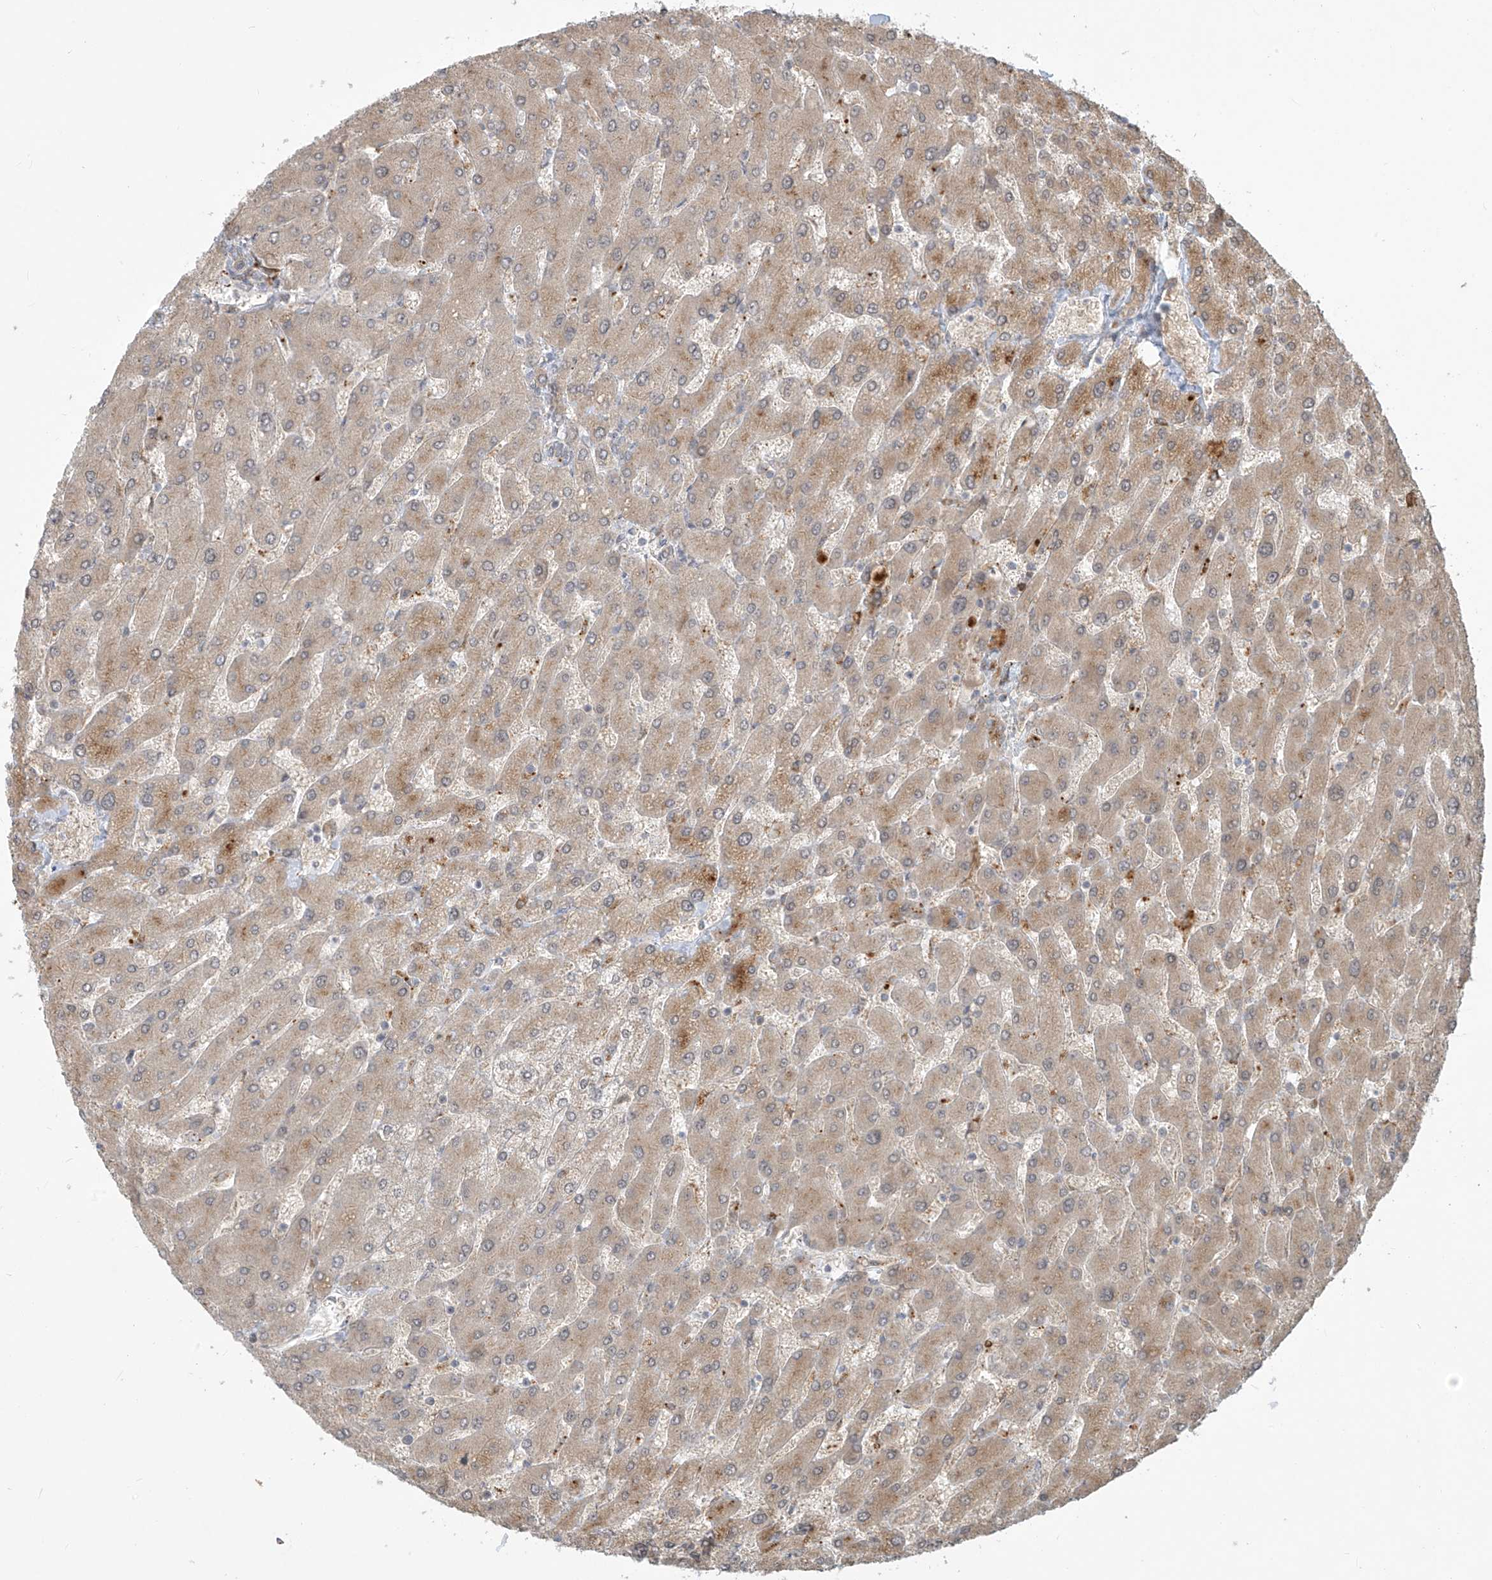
{"staining": {"intensity": "weak", "quantity": ">75%", "location": "cytoplasmic/membranous"}, "tissue": "liver", "cell_type": "Cholangiocytes", "image_type": "normal", "snomed": [{"axis": "morphology", "description": "Normal tissue, NOS"}, {"axis": "topography", "description": "Liver"}], "caption": "Weak cytoplasmic/membranous protein positivity is present in approximately >75% of cholangiocytes in liver. (DAB IHC with brightfield microscopy, high magnification).", "gene": "PLEKHM3", "patient": {"sex": "male", "age": 55}}